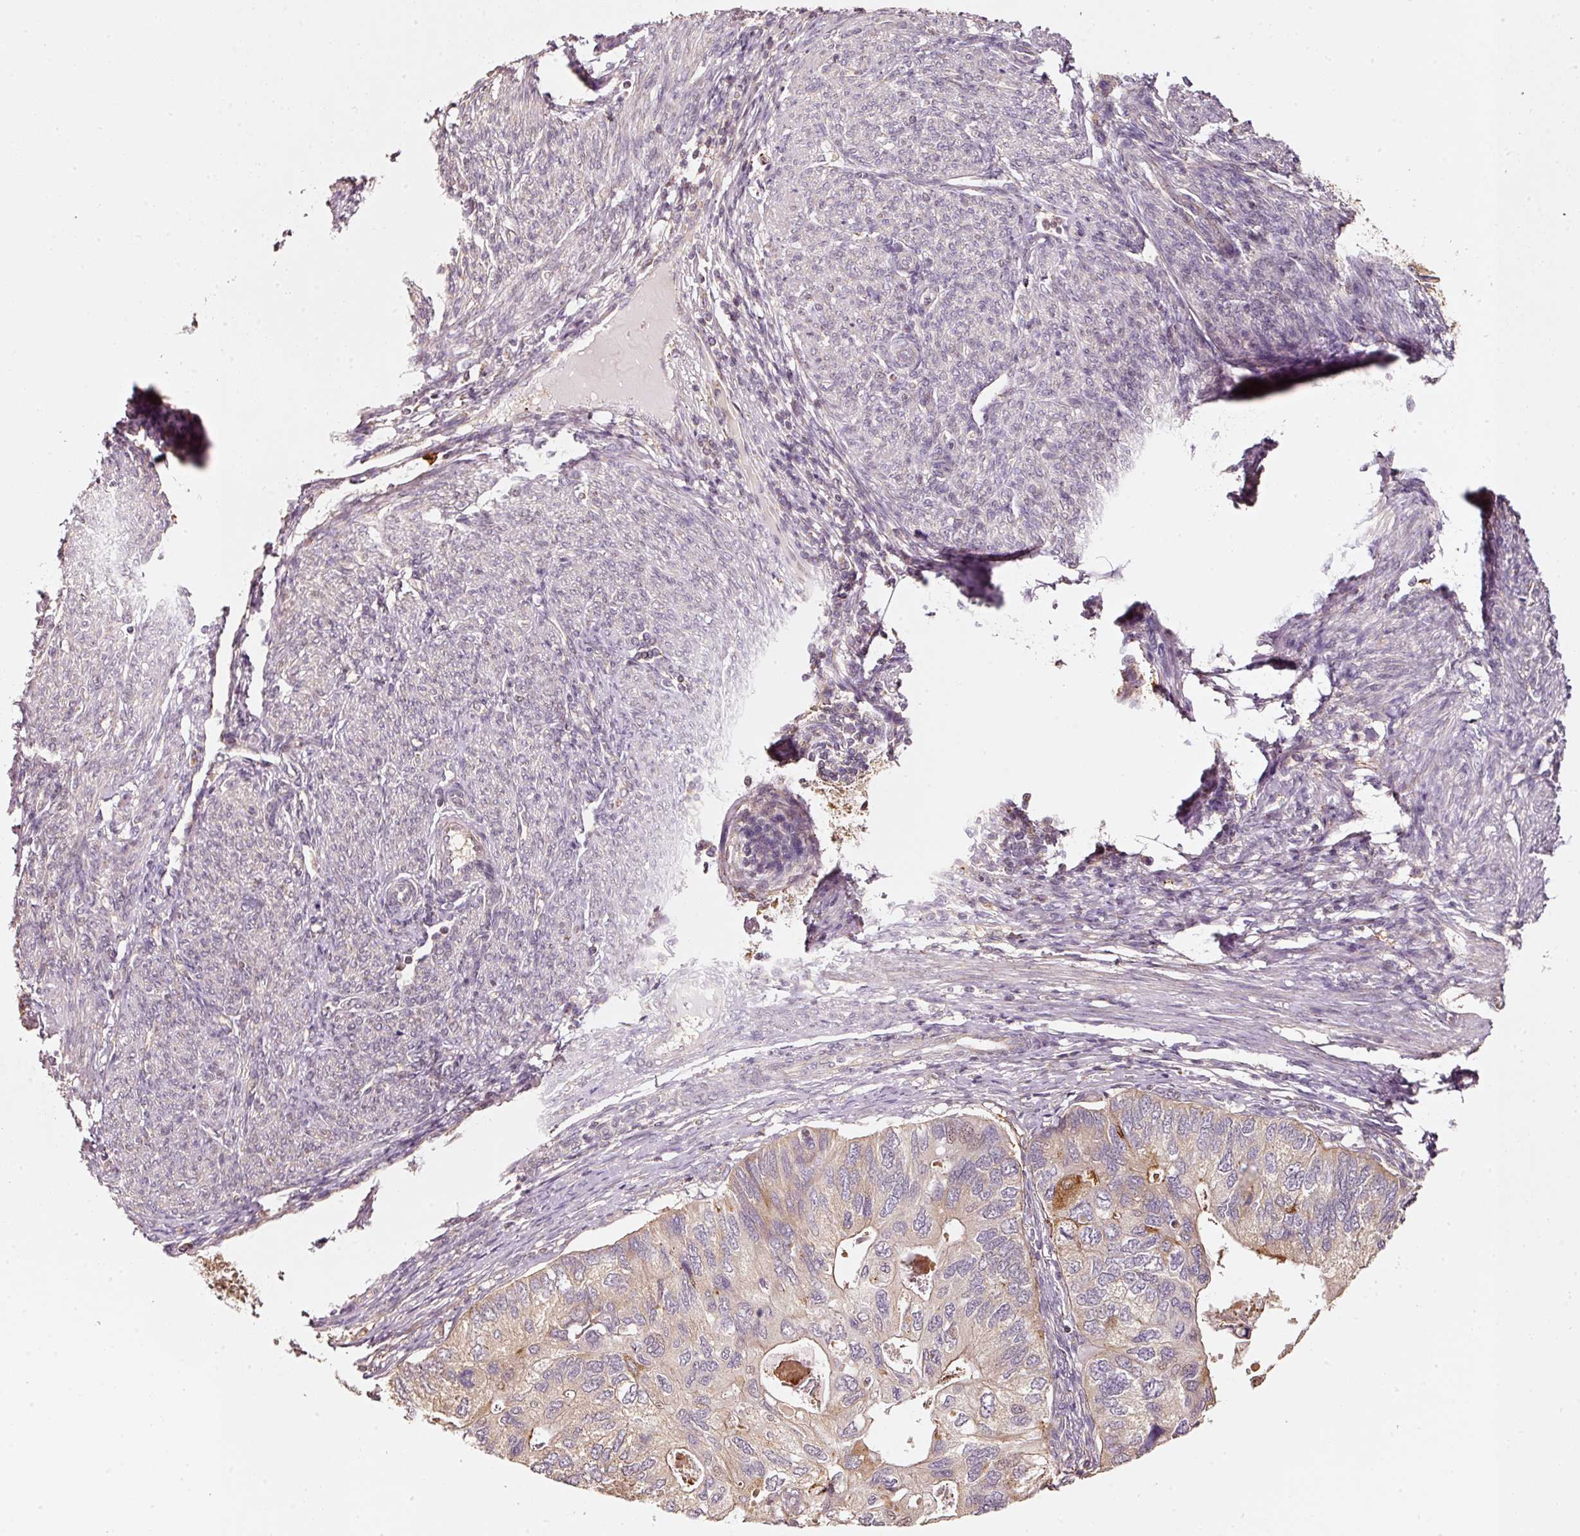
{"staining": {"intensity": "strong", "quantity": "<25%", "location": "cytoplasmic/membranous"}, "tissue": "endometrial cancer", "cell_type": "Tumor cells", "image_type": "cancer", "snomed": [{"axis": "morphology", "description": "Carcinoma, NOS"}, {"axis": "topography", "description": "Uterus"}], "caption": "Carcinoma (endometrial) tissue reveals strong cytoplasmic/membranous expression in approximately <25% of tumor cells", "gene": "RAB35", "patient": {"sex": "female", "age": 76}}